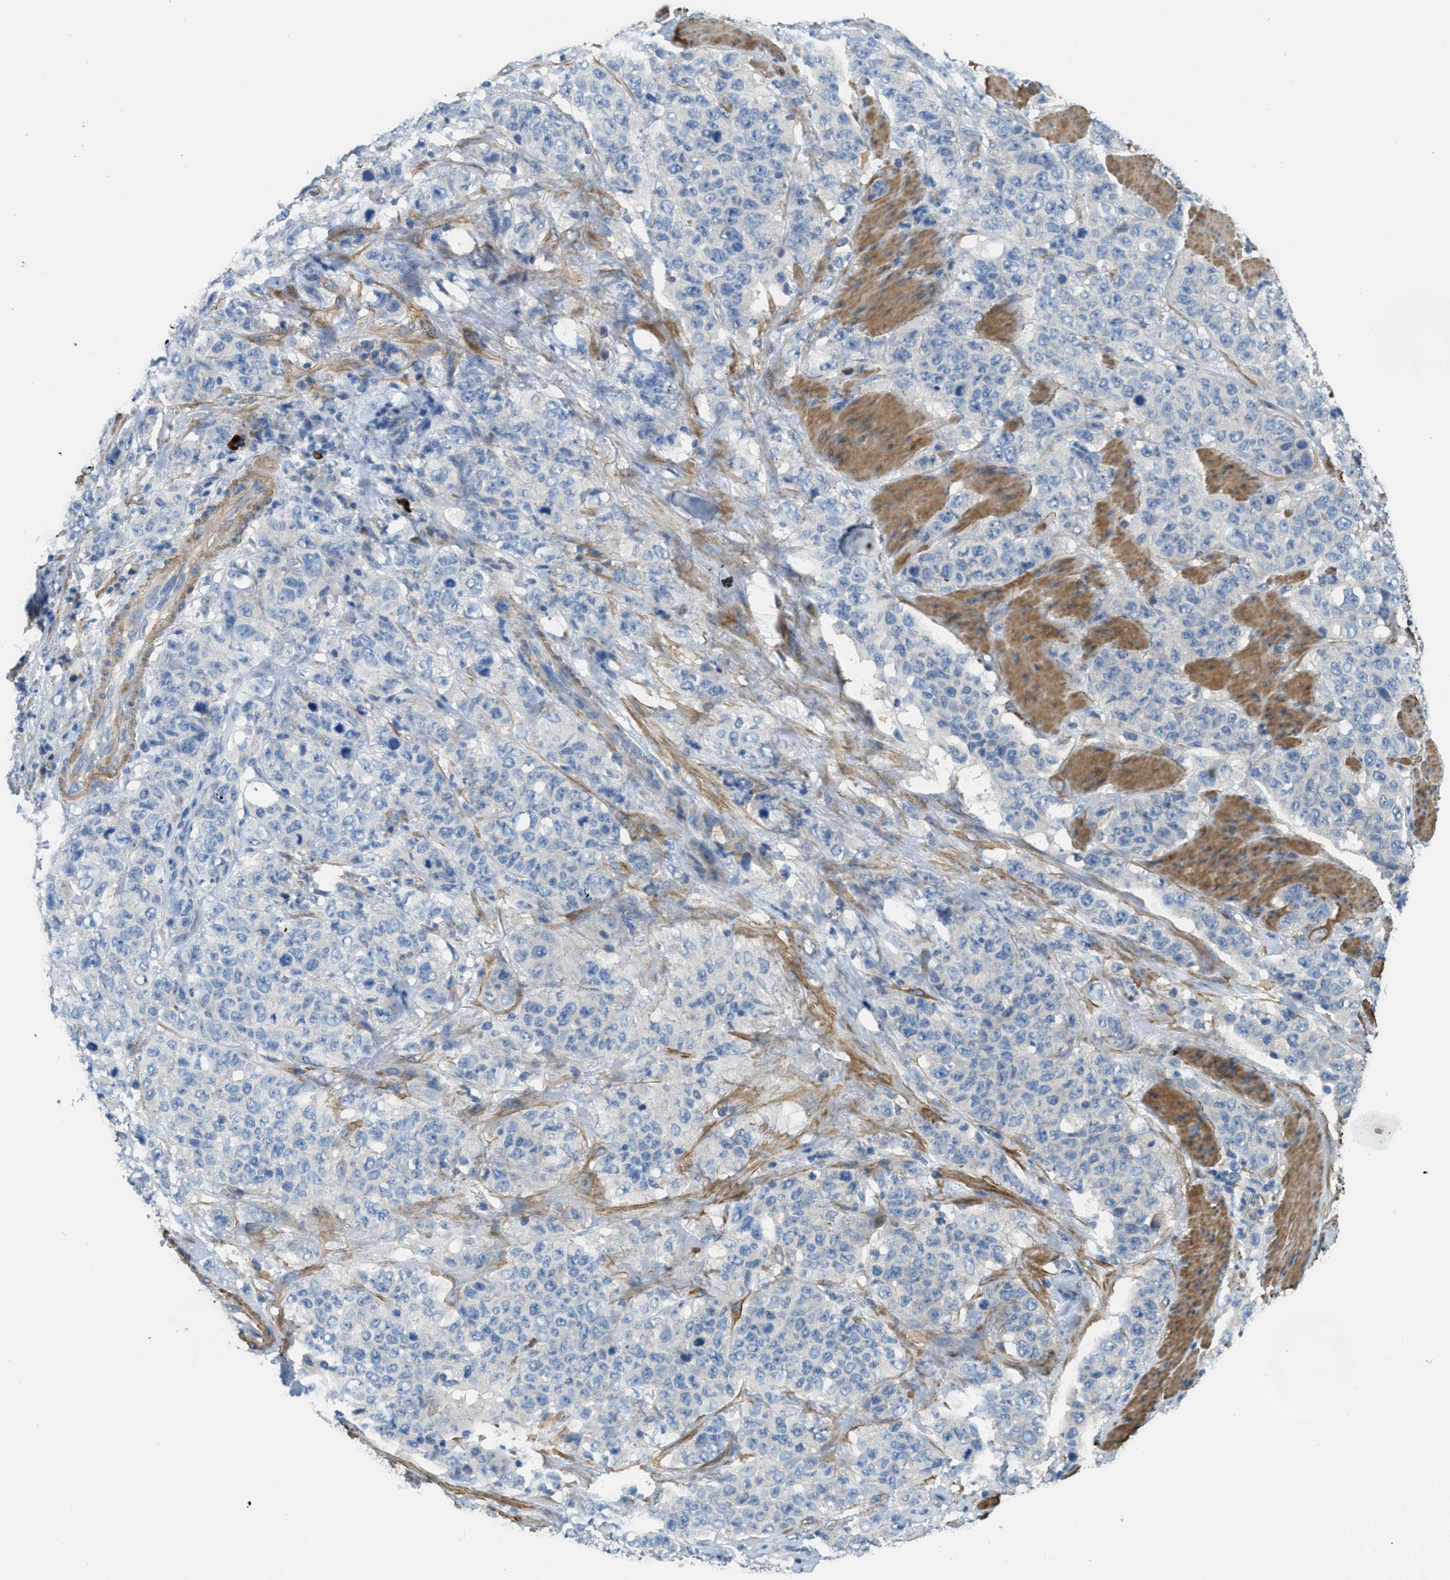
{"staining": {"intensity": "negative", "quantity": "none", "location": "none"}, "tissue": "stomach cancer", "cell_type": "Tumor cells", "image_type": "cancer", "snomed": [{"axis": "morphology", "description": "Adenocarcinoma, NOS"}, {"axis": "topography", "description": "Stomach"}], "caption": "The image displays no staining of tumor cells in stomach adenocarcinoma. (DAB immunohistochemistry (IHC), high magnification).", "gene": "BMPR1A", "patient": {"sex": "male", "age": 48}}